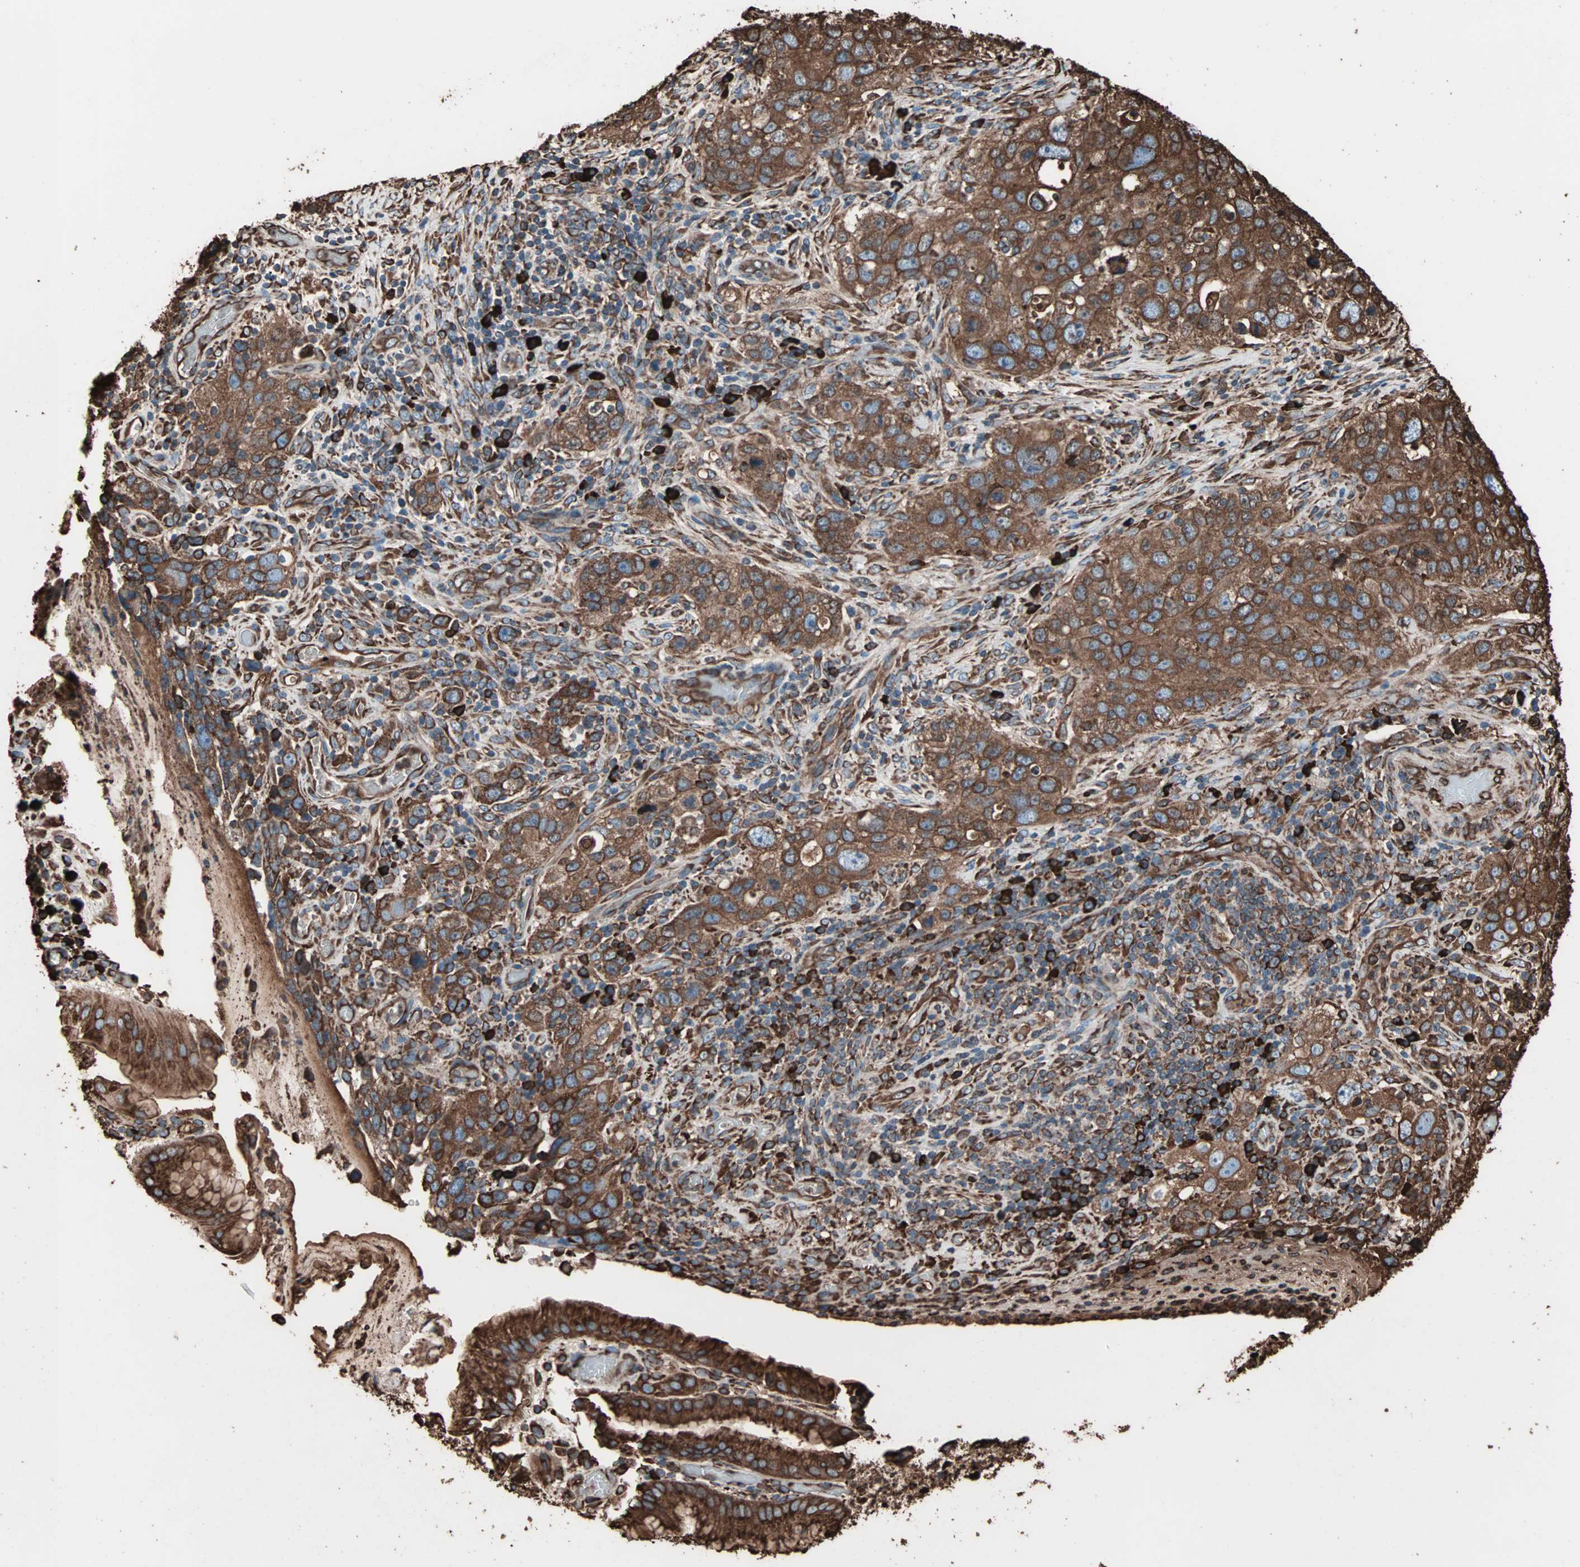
{"staining": {"intensity": "strong", "quantity": ">75%", "location": "cytoplasmic/membranous"}, "tissue": "stomach cancer", "cell_type": "Tumor cells", "image_type": "cancer", "snomed": [{"axis": "morphology", "description": "Normal tissue, NOS"}, {"axis": "morphology", "description": "Adenocarcinoma, NOS"}, {"axis": "topography", "description": "Stomach"}], "caption": "This histopathology image displays immunohistochemistry staining of stomach adenocarcinoma, with high strong cytoplasmic/membranous positivity in approximately >75% of tumor cells.", "gene": "HSP90B1", "patient": {"sex": "male", "age": 48}}